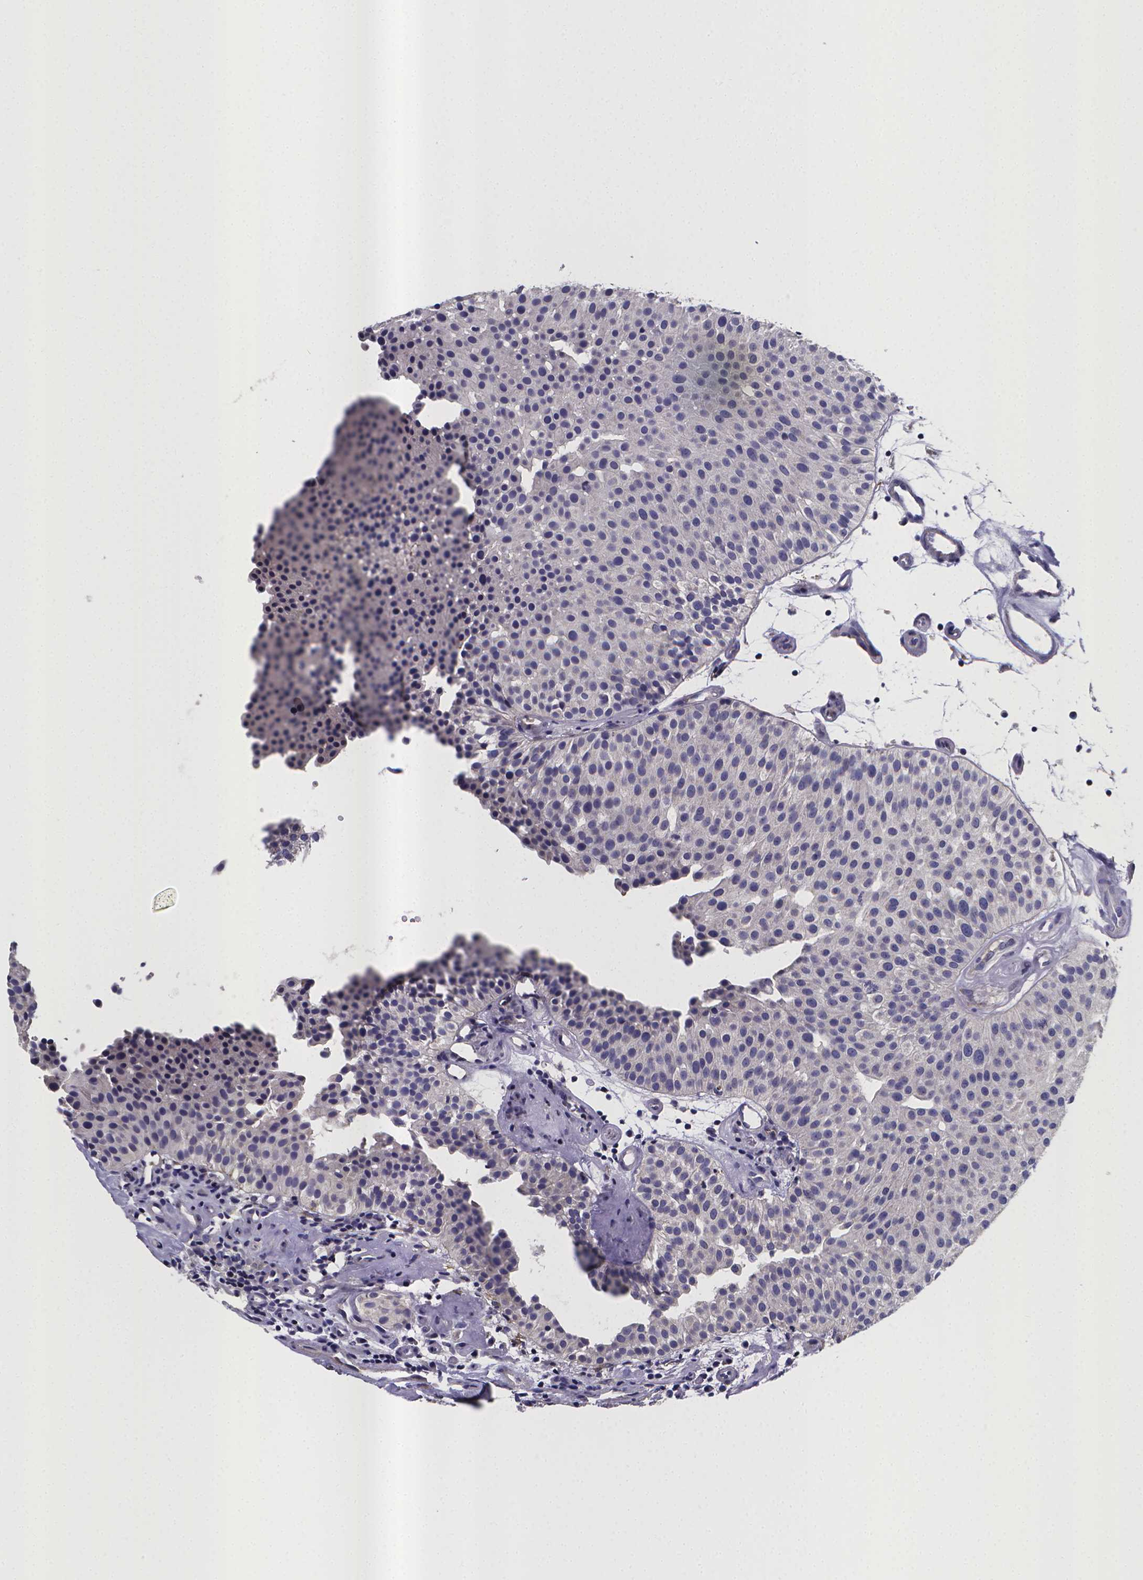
{"staining": {"intensity": "negative", "quantity": "none", "location": "none"}, "tissue": "urothelial cancer", "cell_type": "Tumor cells", "image_type": "cancer", "snomed": [{"axis": "morphology", "description": "Urothelial carcinoma, Low grade"}, {"axis": "topography", "description": "Urinary bladder"}], "caption": "DAB immunohistochemical staining of urothelial cancer shows no significant expression in tumor cells.", "gene": "RERG", "patient": {"sex": "female", "age": 87}}